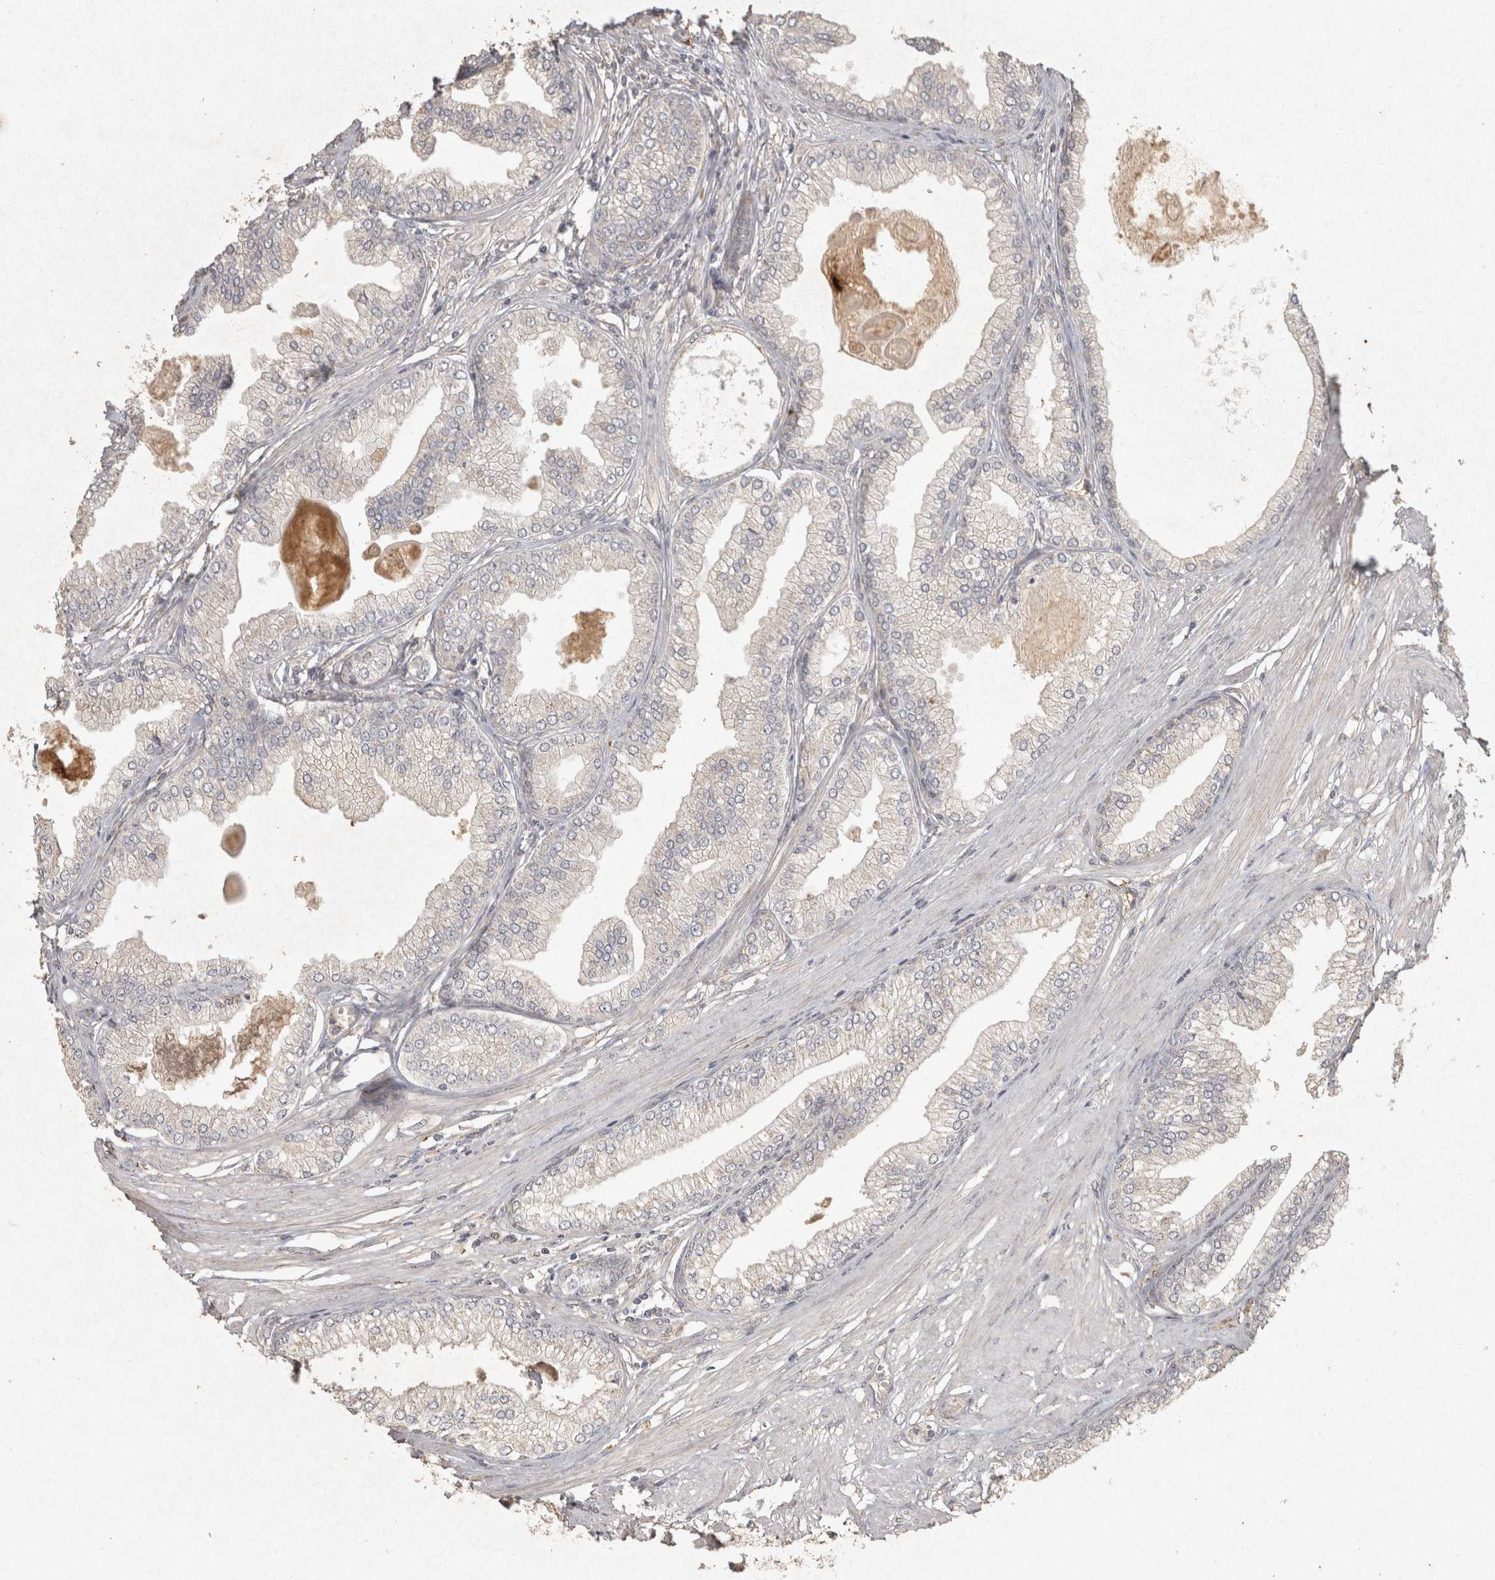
{"staining": {"intensity": "negative", "quantity": "none", "location": "none"}, "tissue": "prostate cancer", "cell_type": "Tumor cells", "image_type": "cancer", "snomed": [{"axis": "morphology", "description": "Adenocarcinoma, Low grade"}, {"axis": "topography", "description": "Prostate"}], "caption": "An immunohistochemistry micrograph of prostate low-grade adenocarcinoma is shown. There is no staining in tumor cells of prostate low-grade adenocarcinoma.", "gene": "OSTN", "patient": {"sex": "male", "age": 52}}